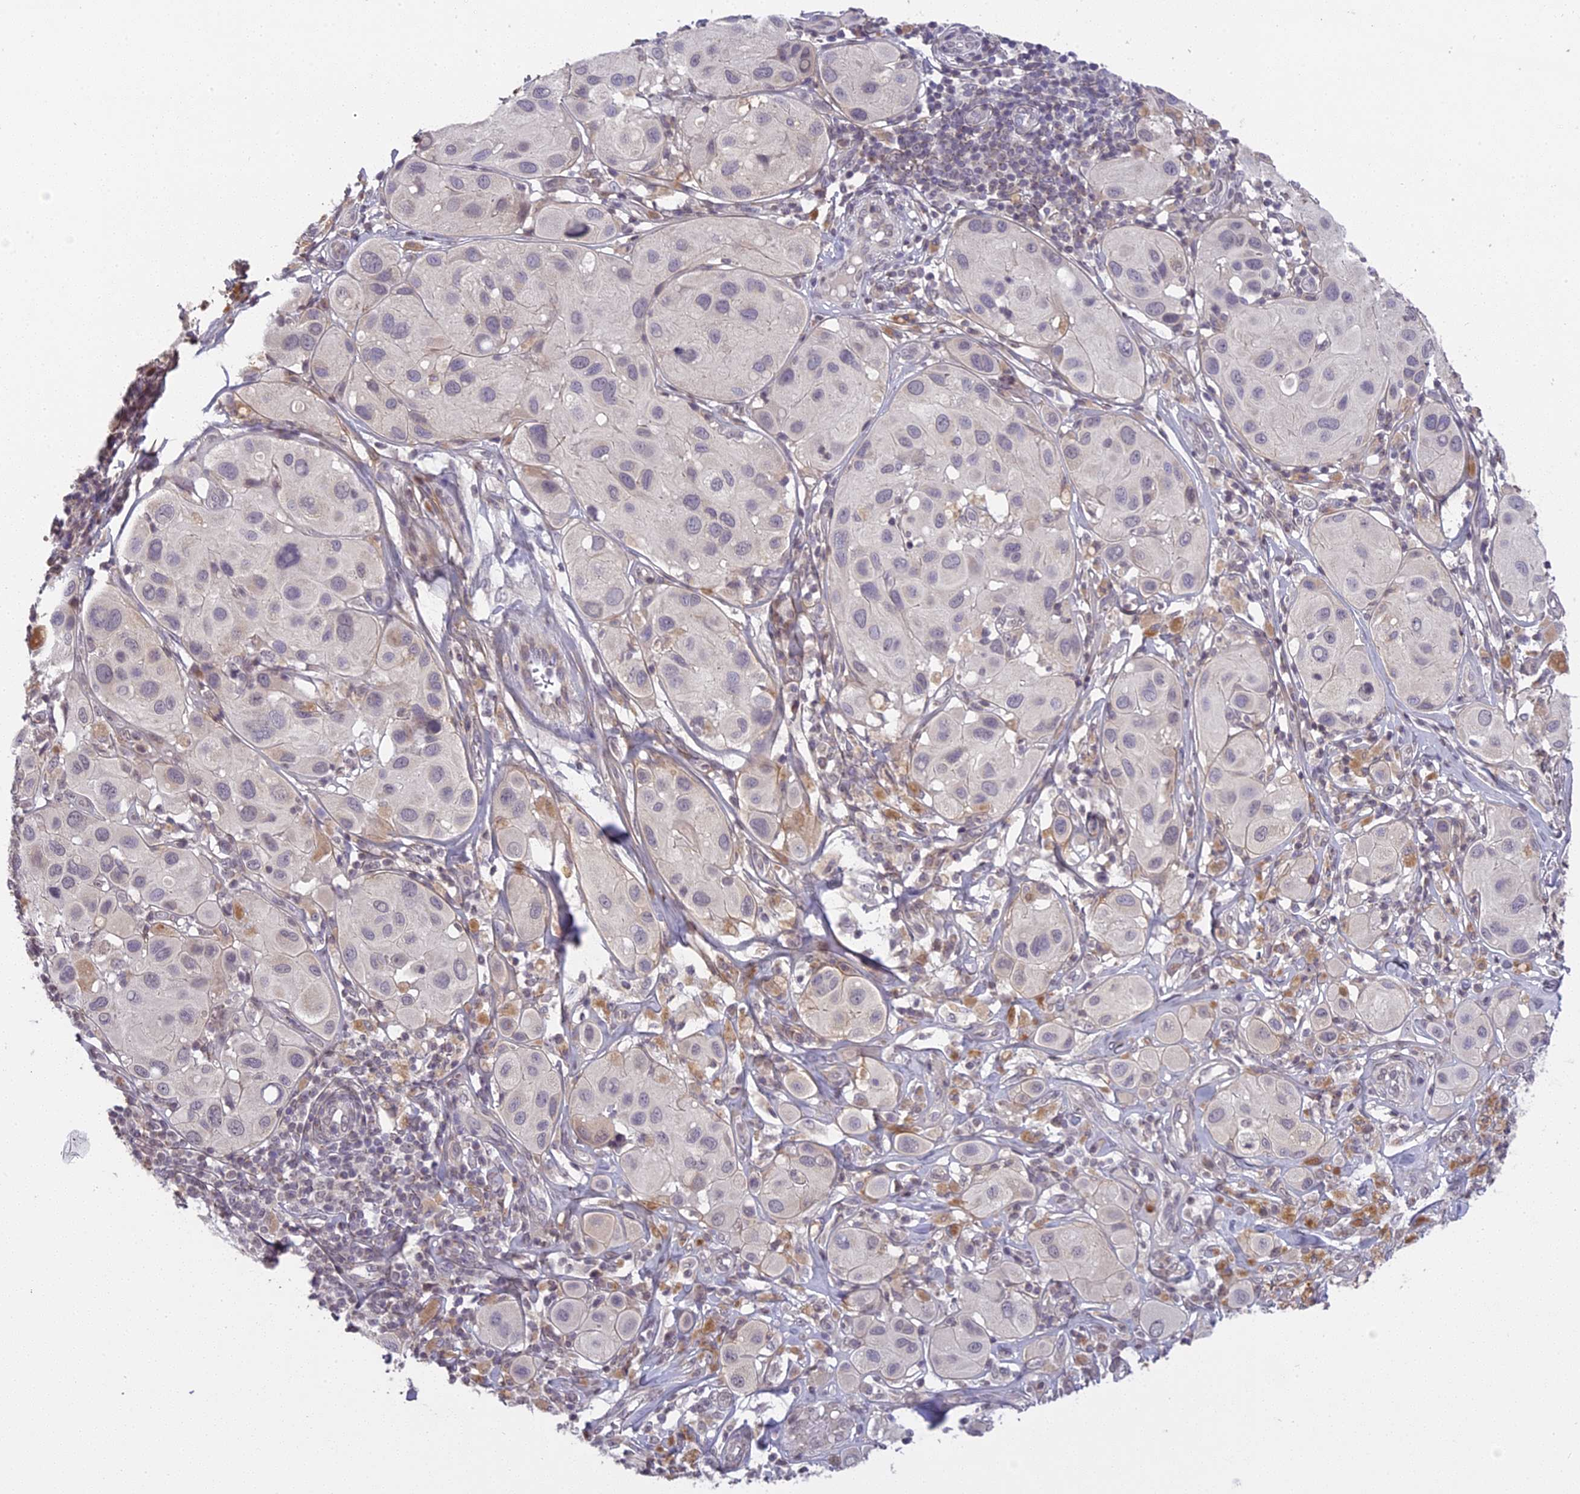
{"staining": {"intensity": "negative", "quantity": "none", "location": "none"}, "tissue": "melanoma", "cell_type": "Tumor cells", "image_type": "cancer", "snomed": [{"axis": "morphology", "description": "Malignant melanoma, Metastatic site"}, {"axis": "topography", "description": "Skin"}], "caption": "A high-resolution histopathology image shows IHC staining of malignant melanoma (metastatic site), which demonstrates no significant expression in tumor cells. (DAB (3,3'-diaminobenzidine) immunohistochemistry (IHC) with hematoxylin counter stain).", "gene": "ERG28", "patient": {"sex": "male", "age": 41}}